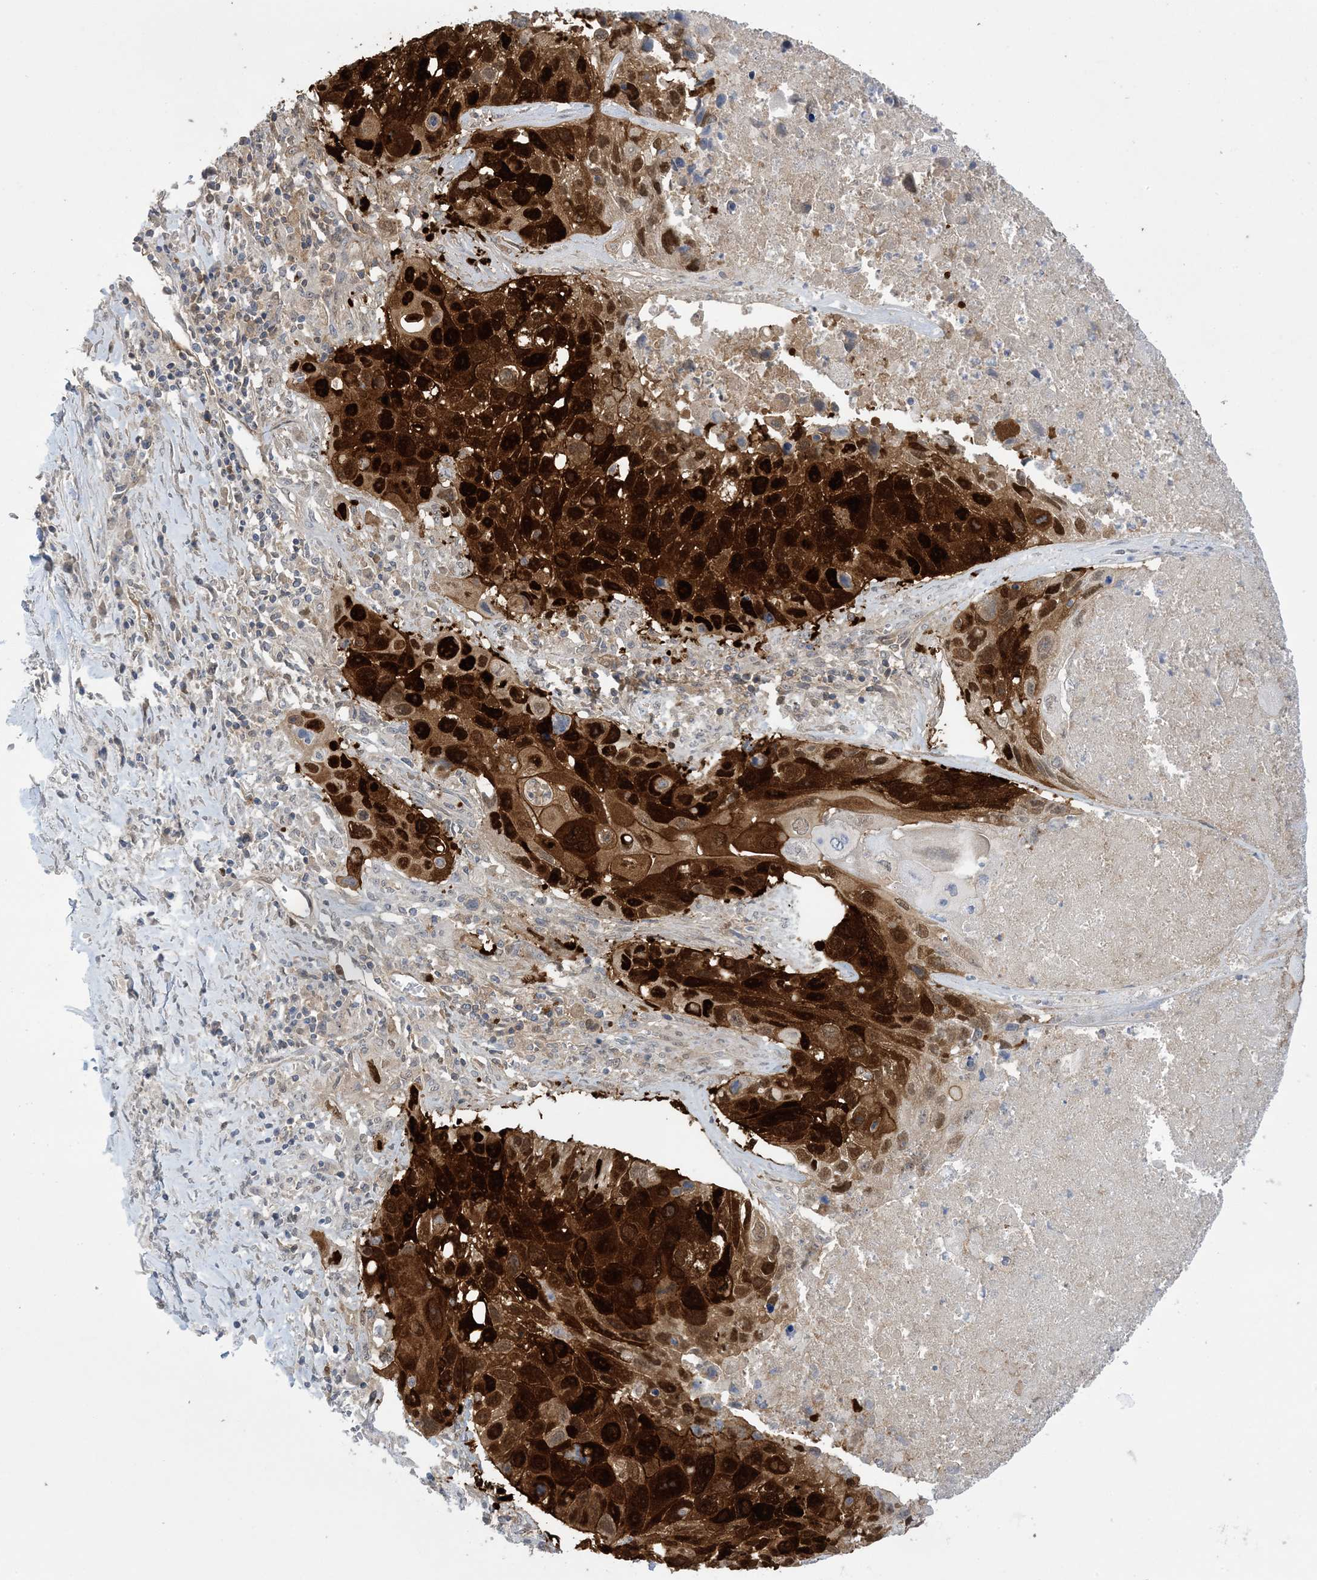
{"staining": {"intensity": "strong", "quantity": ">75%", "location": "cytoplasmic/membranous,nuclear"}, "tissue": "lung cancer", "cell_type": "Tumor cells", "image_type": "cancer", "snomed": [{"axis": "morphology", "description": "Squamous cell carcinoma, NOS"}, {"axis": "topography", "description": "Lung"}], "caption": "Immunohistochemistry photomicrograph of squamous cell carcinoma (lung) stained for a protein (brown), which reveals high levels of strong cytoplasmic/membranous and nuclear expression in about >75% of tumor cells.", "gene": "HMGCS1", "patient": {"sex": "male", "age": 61}}